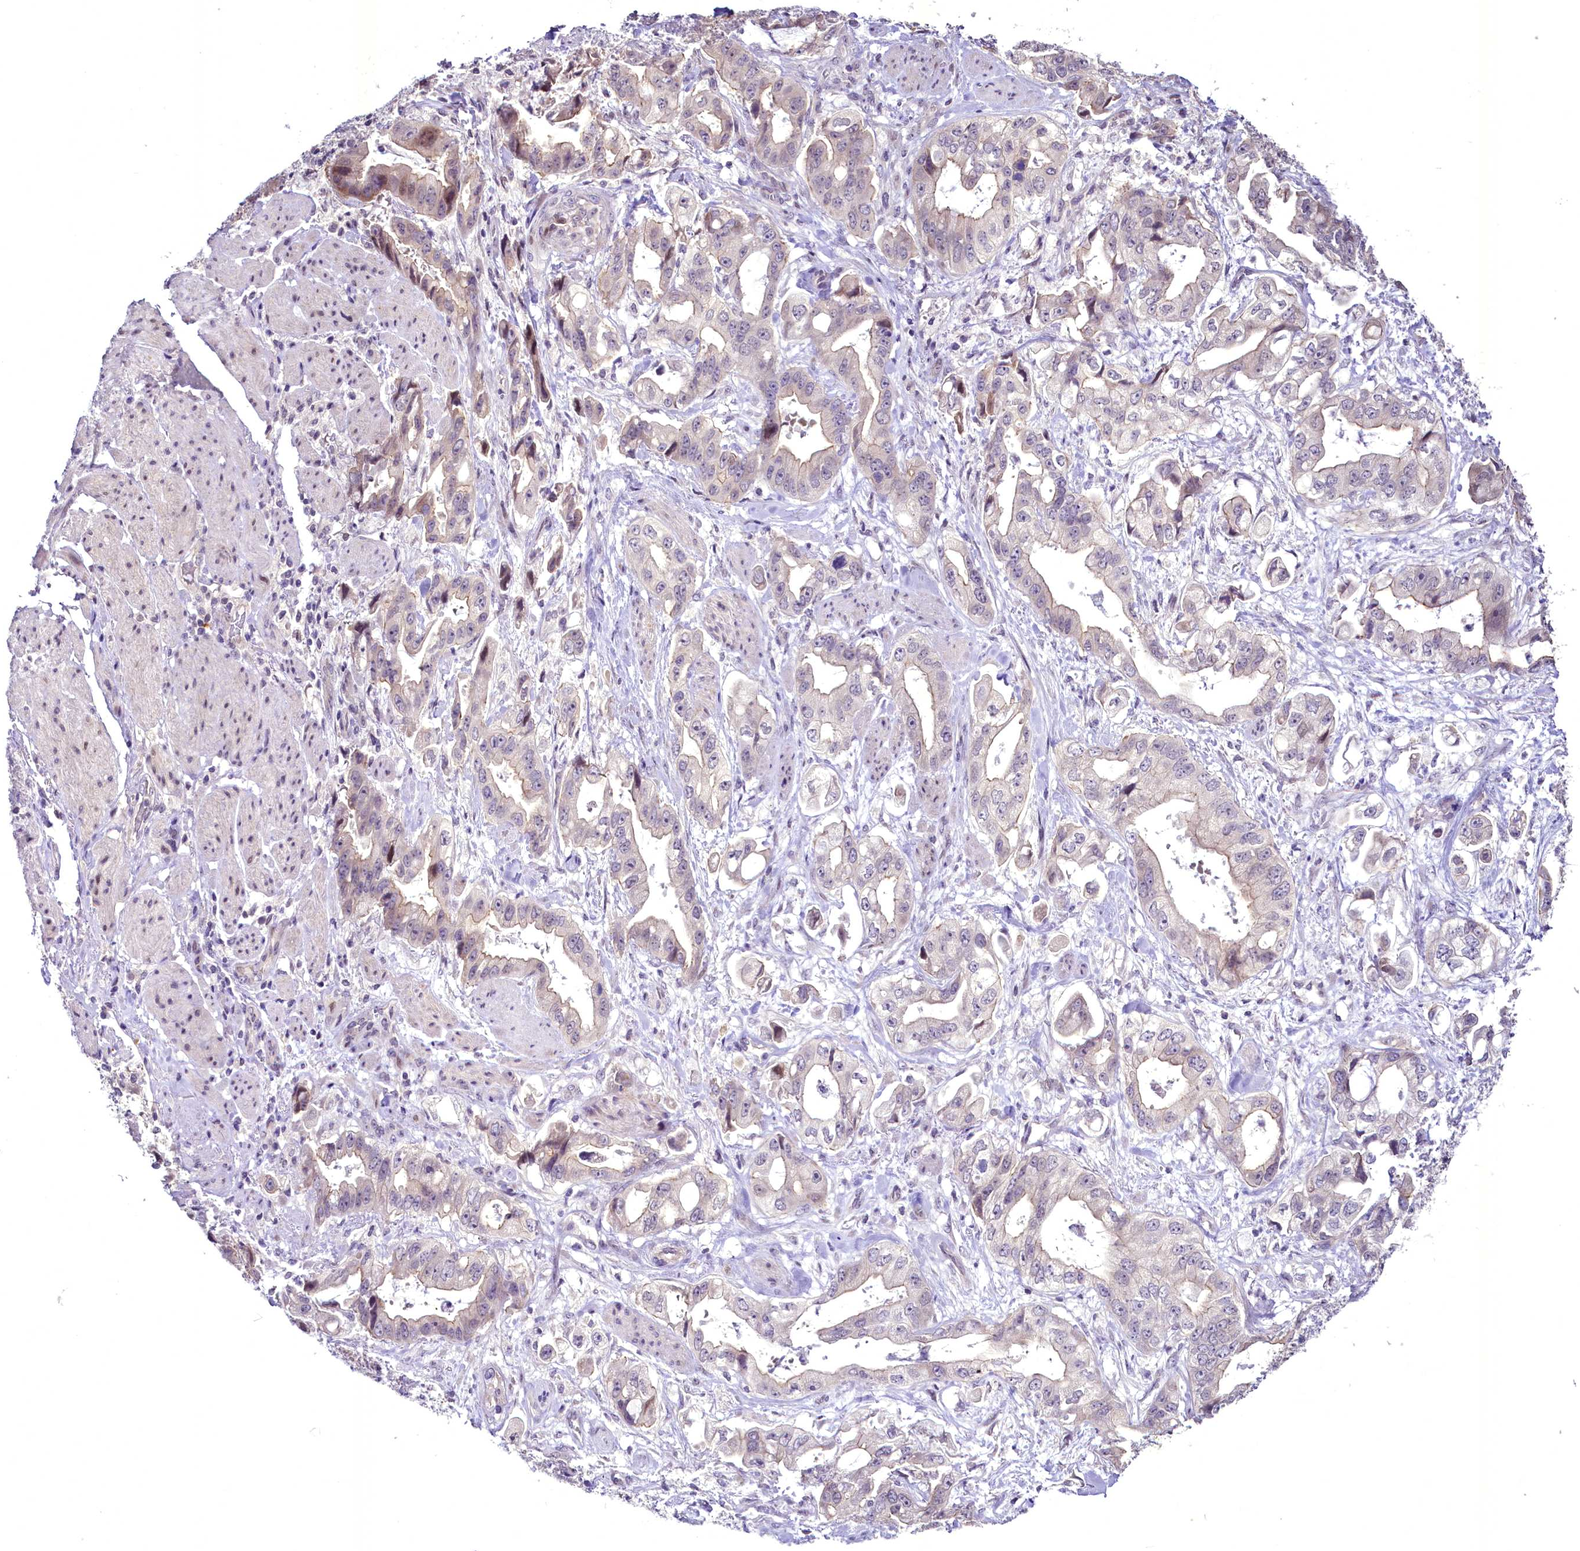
{"staining": {"intensity": "weak", "quantity": "<25%", "location": "cytoplasmic/membranous"}, "tissue": "stomach cancer", "cell_type": "Tumor cells", "image_type": "cancer", "snomed": [{"axis": "morphology", "description": "Adenocarcinoma, NOS"}, {"axis": "topography", "description": "Stomach"}], "caption": "This is an IHC image of stomach cancer (adenocarcinoma). There is no positivity in tumor cells.", "gene": "BANK1", "patient": {"sex": "male", "age": 62}}